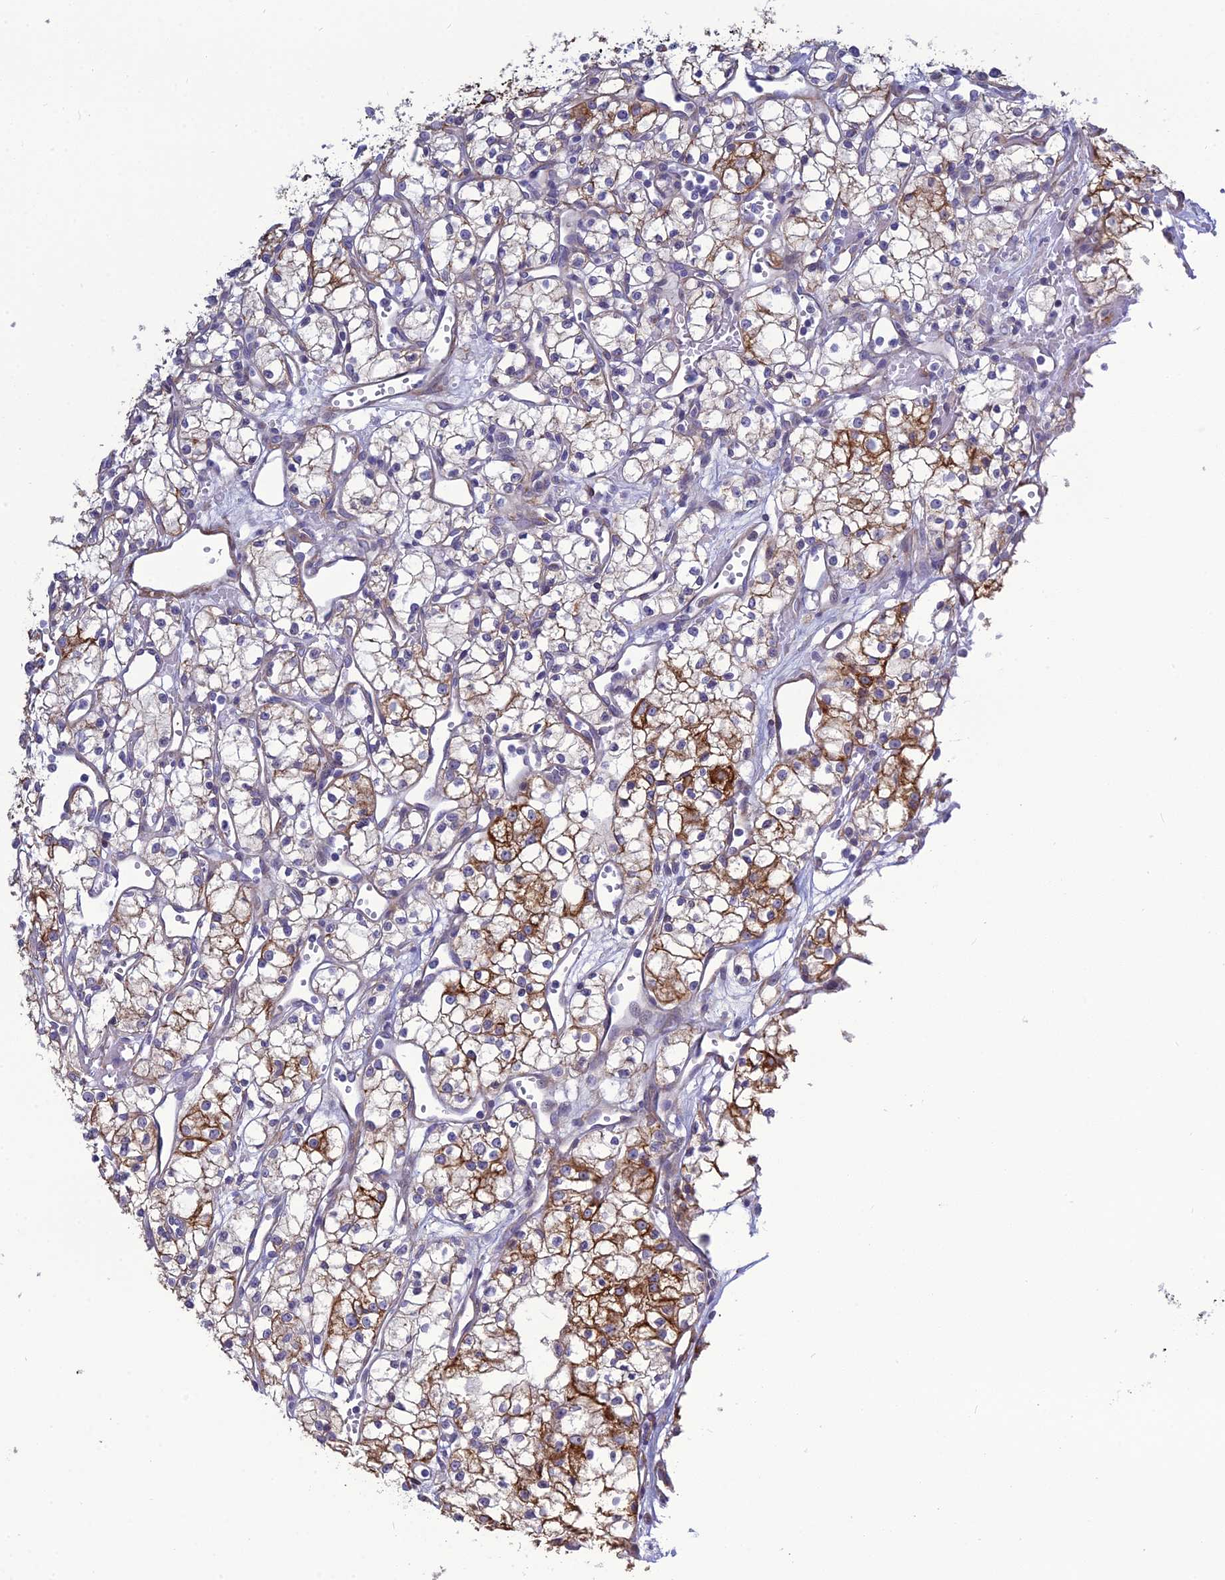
{"staining": {"intensity": "strong", "quantity": "25%-75%", "location": "cytoplasmic/membranous"}, "tissue": "renal cancer", "cell_type": "Tumor cells", "image_type": "cancer", "snomed": [{"axis": "morphology", "description": "Adenocarcinoma, NOS"}, {"axis": "topography", "description": "Kidney"}], "caption": "Renal adenocarcinoma stained with immunohistochemistry displays strong cytoplasmic/membranous expression in about 25%-75% of tumor cells.", "gene": "LZTS2", "patient": {"sex": "male", "age": 59}}